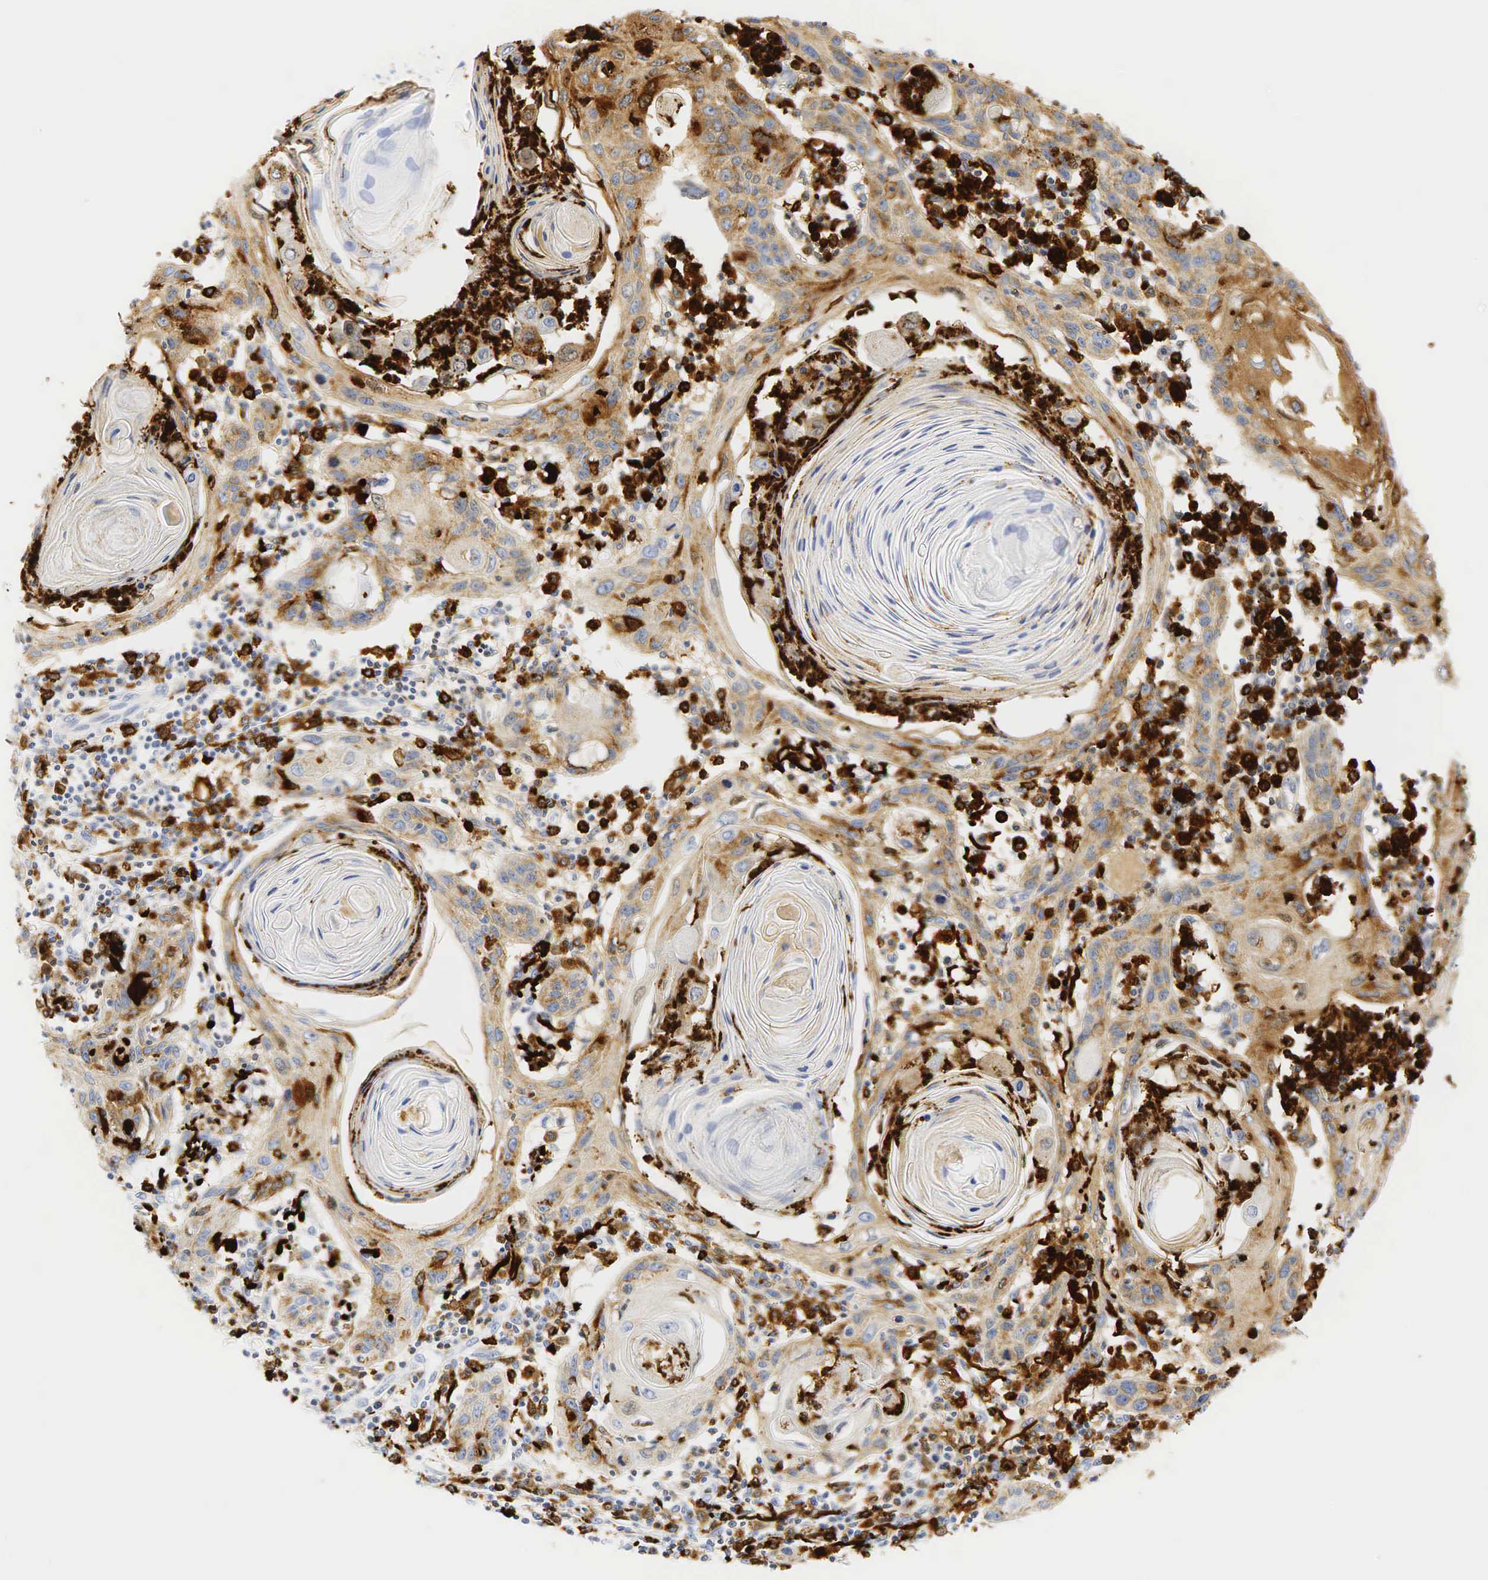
{"staining": {"intensity": "weak", "quantity": "25%-75%", "location": "cytoplasmic/membranous"}, "tissue": "skin cancer", "cell_type": "Tumor cells", "image_type": "cancer", "snomed": [{"axis": "morphology", "description": "Squamous cell carcinoma, NOS"}, {"axis": "topography", "description": "Skin"}], "caption": "Protein expression analysis of skin cancer (squamous cell carcinoma) reveals weak cytoplasmic/membranous expression in about 25%-75% of tumor cells.", "gene": "LYZ", "patient": {"sex": "female", "age": 74}}